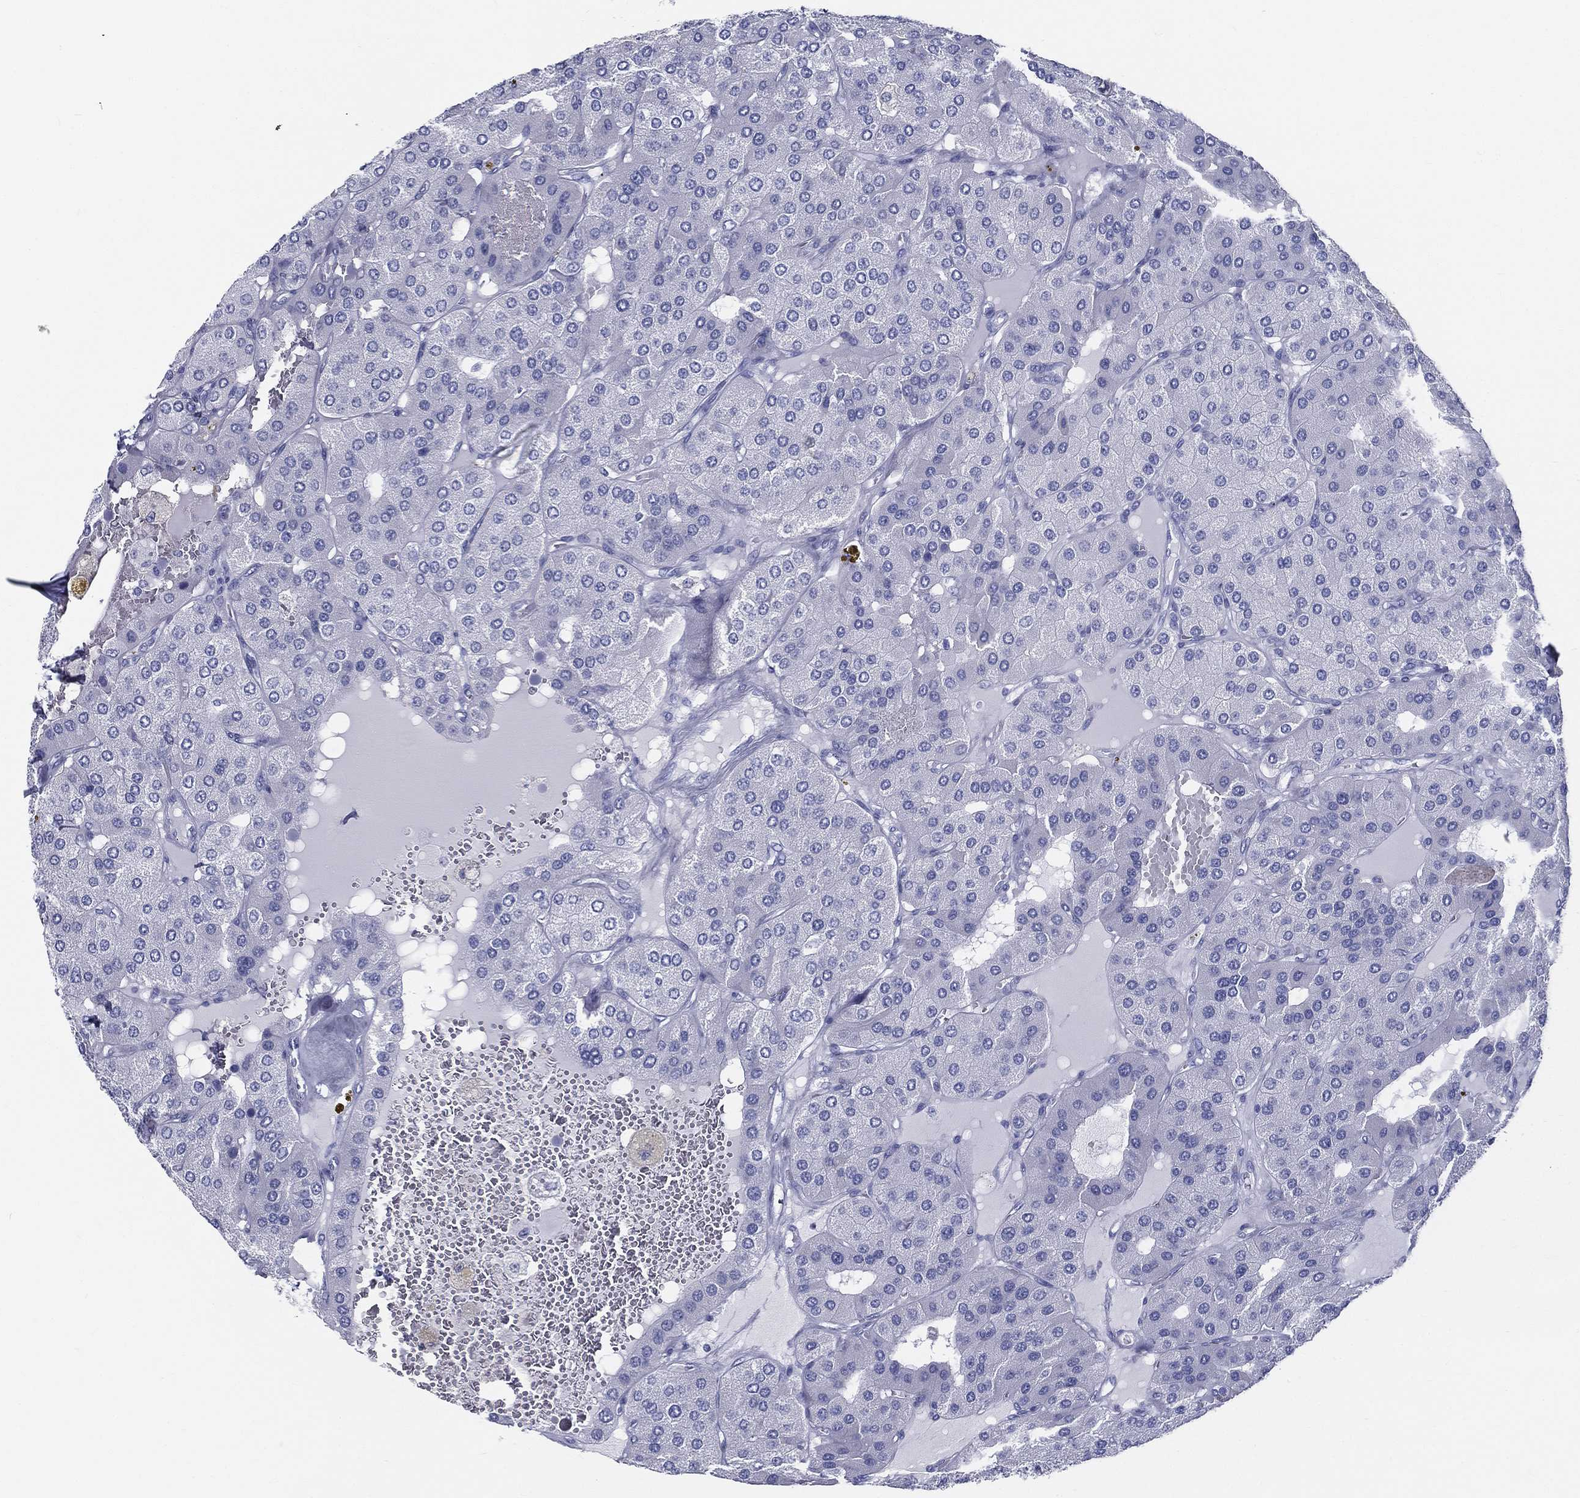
{"staining": {"intensity": "negative", "quantity": "none", "location": "none"}, "tissue": "parathyroid gland", "cell_type": "Glandular cells", "image_type": "normal", "snomed": [{"axis": "morphology", "description": "Normal tissue, NOS"}, {"axis": "morphology", "description": "Adenoma, NOS"}, {"axis": "topography", "description": "Parathyroid gland"}], "caption": "Immunohistochemistry (IHC) photomicrograph of unremarkable parathyroid gland: parathyroid gland stained with DAB shows no significant protein expression in glandular cells. The staining is performed using DAB (3,3'-diaminobenzidine) brown chromogen with nuclei counter-stained in using hematoxylin.", "gene": "RSPH4A", "patient": {"sex": "female", "age": 86}}